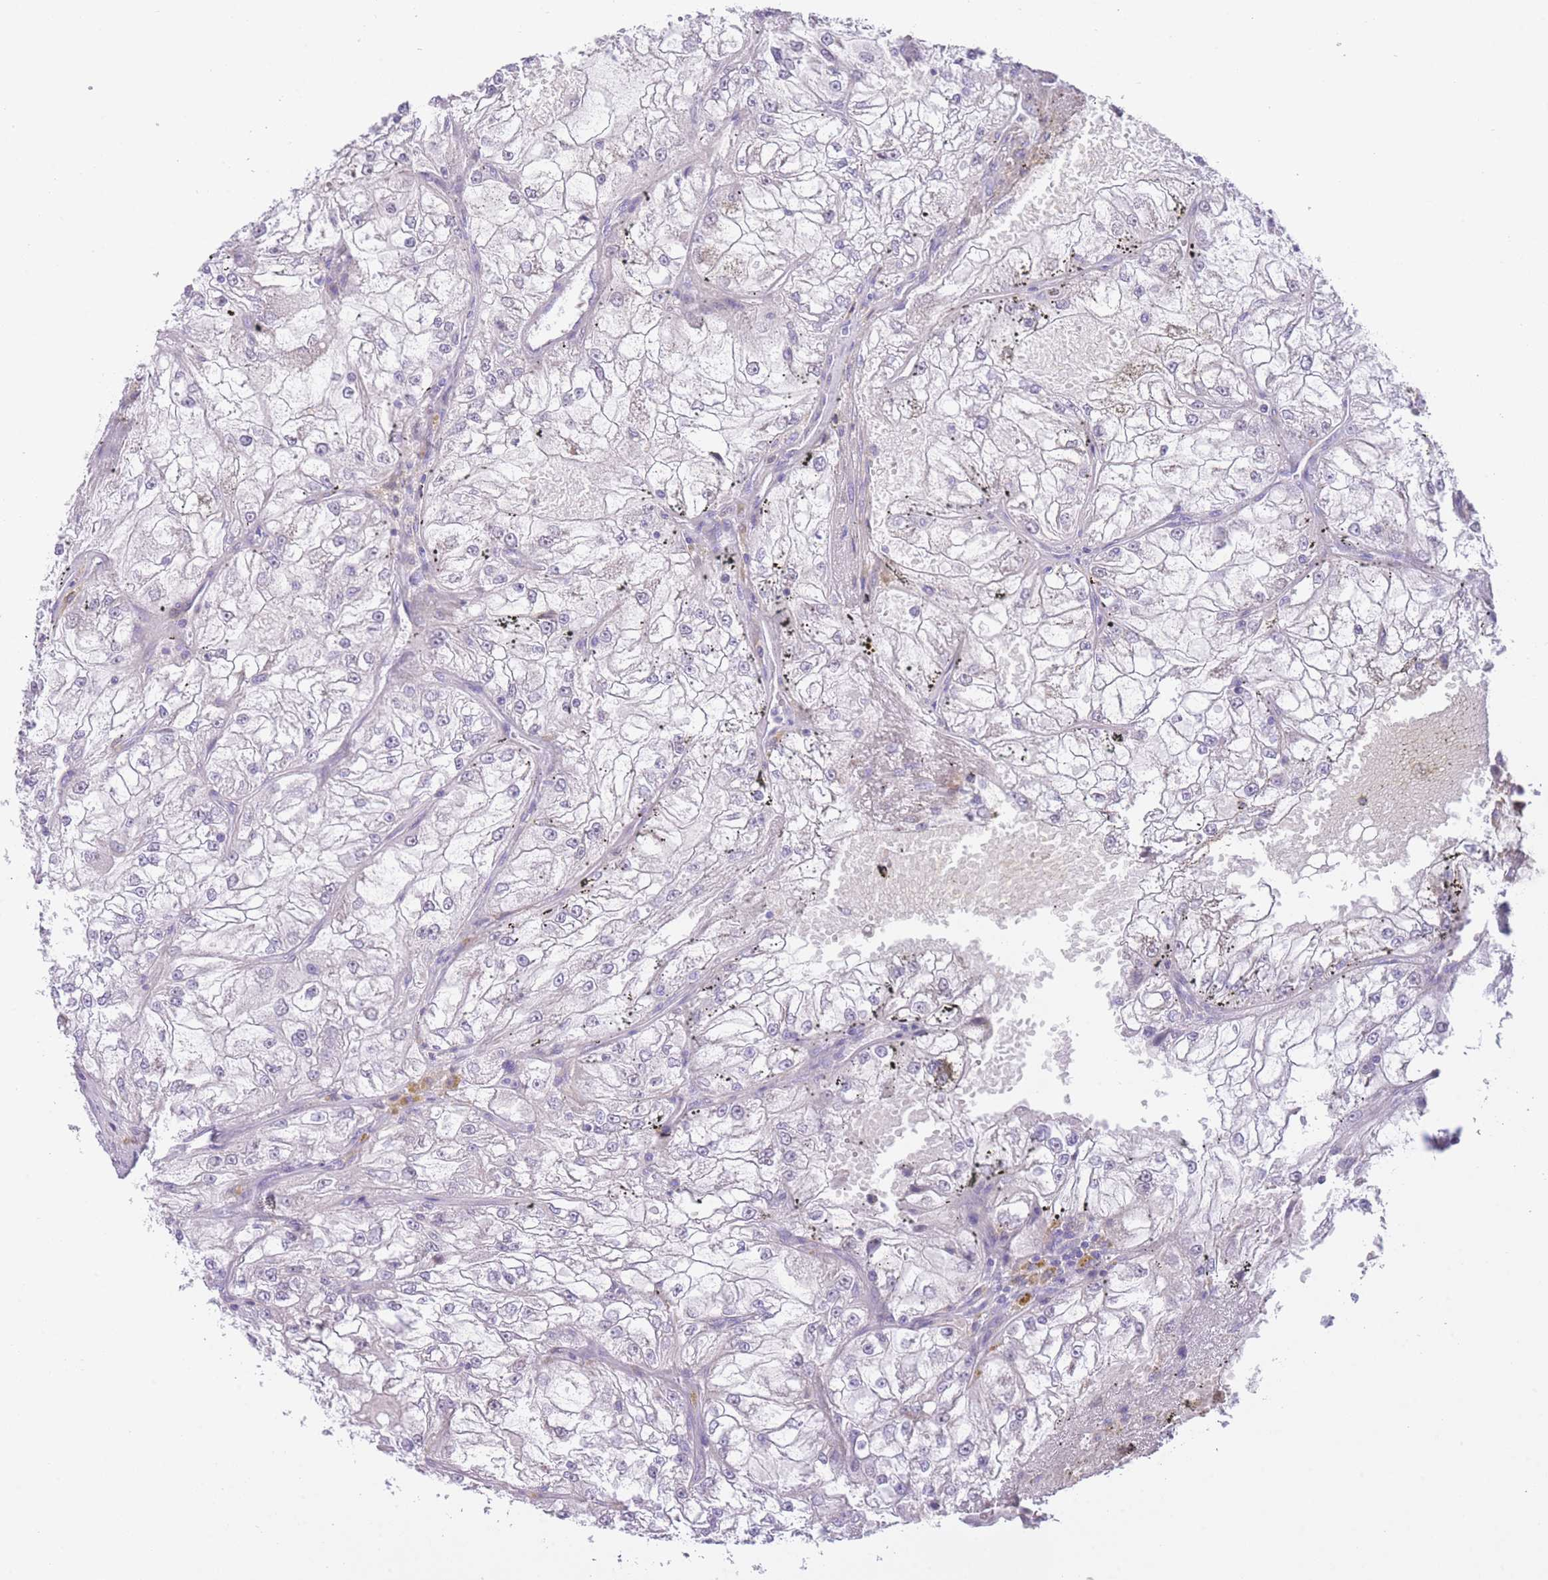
{"staining": {"intensity": "negative", "quantity": "none", "location": "none"}, "tissue": "renal cancer", "cell_type": "Tumor cells", "image_type": "cancer", "snomed": [{"axis": "morphology", "description": "Adenocarcinoma, NOS"}, {"axis": "topography", "description": "Kidney"}], "caption": "A high-resolution histopathology image shows IHC staining of renal cancer, which displays no significant positivity in tumor cells. (DAB (3,3'-diaminobenzidine) IHC visualized using brightfield microscopy, high magnification).", "gene": "IMPG1", "patient": {"sex": "female", "age": 72}}